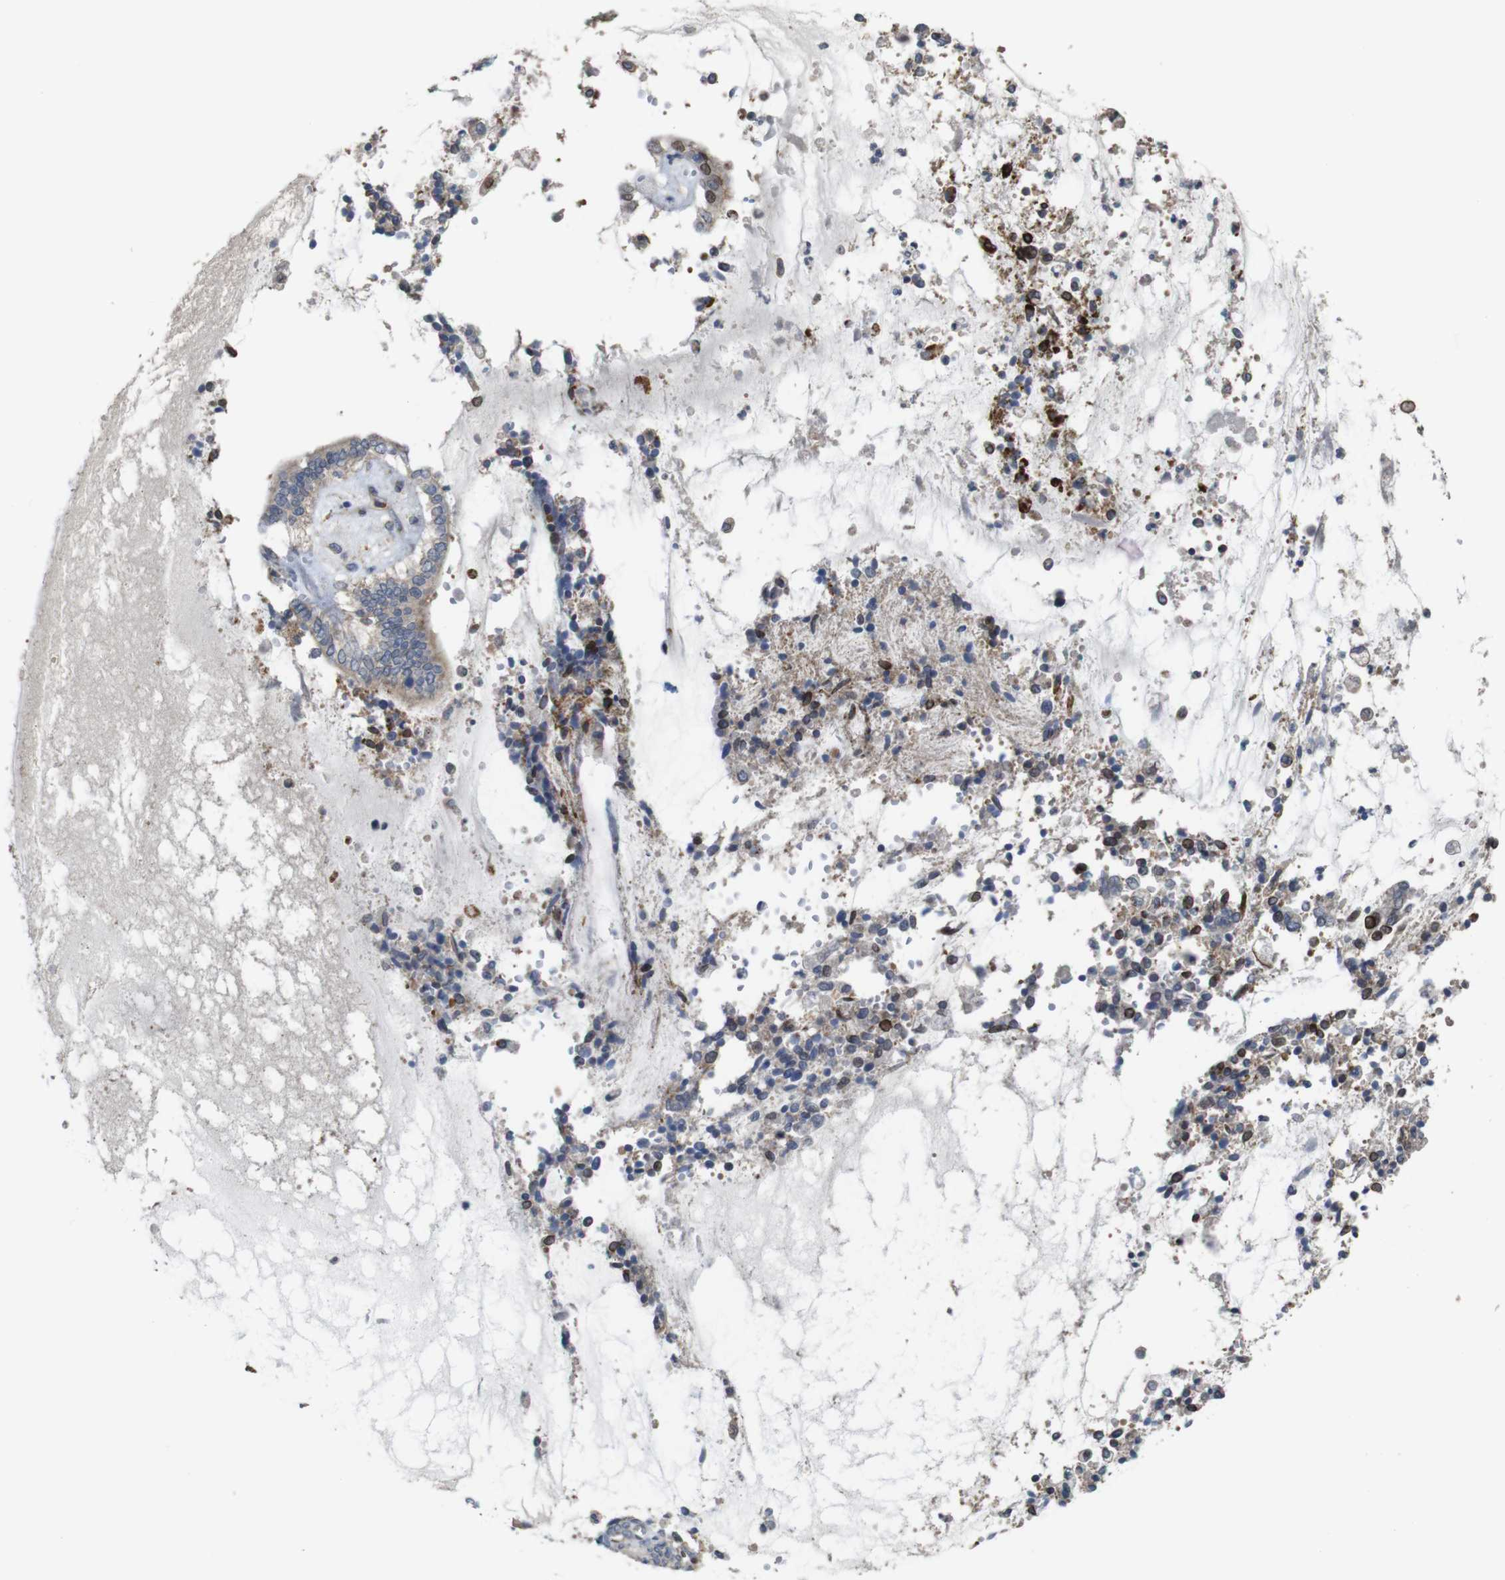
{"staining": {"intensity": "weak", "quantity": ">75%", "location": "cytoplasmic/membranous"}, "tissue": "cervical cancer", "cell_type": "Tumor cells", "image_type": "cancer", "snomed": [{"axis": "morphology", "description": "Adenocarcinoma, NOS"}, {"axis": "topography", "description": "Cervix"}], "caption": "There is low levels of weak cytoplasmic/membranous staining in tumor cells of adenocarcinoma (cervical), as demonstrated by immunohistochemical staining (brown color).", "gene": "PCOLCE2", "patient": {"sex": "female", "age": 44}}